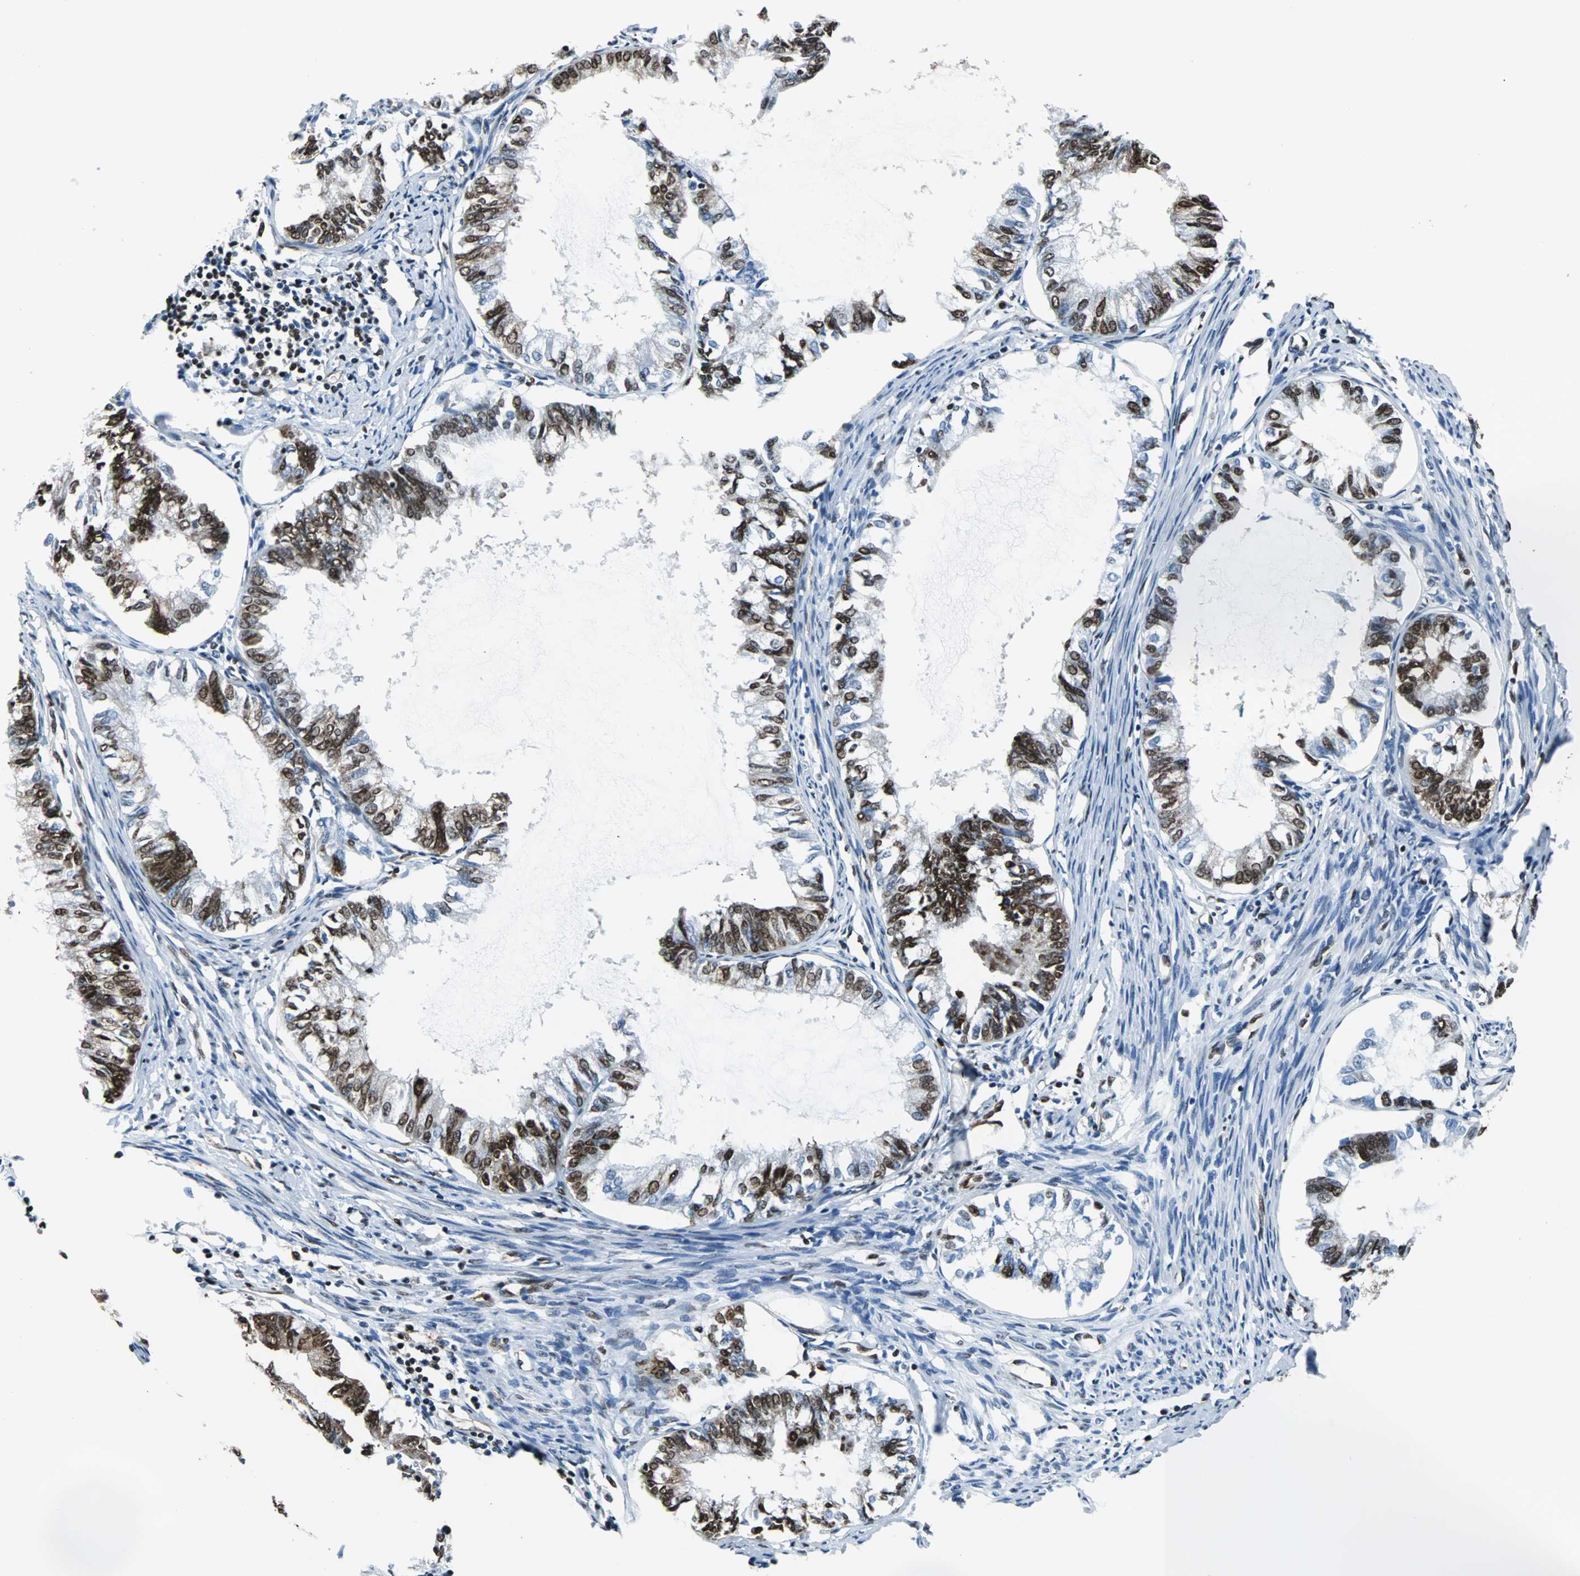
{"staining": {"intensity": "strong", "quantity": ">75%", "location": "nuclear"}, "tissue": "endometrial cancer", "cell_type": "Tumor cells", "image_type": "cancer", "snomed": [{"axis": "morphology", "description": "Adenocarcinoma, NOS"}, {"axis": "topography", "description": "Endometrium"}], "caption": "Endometrial cancer stained with a brown dye reveals strong nuclear positive positivity in about >75% of tumor cells.", "gene": "FUBP1", "patient": {"sex": "female", "age": 86}}